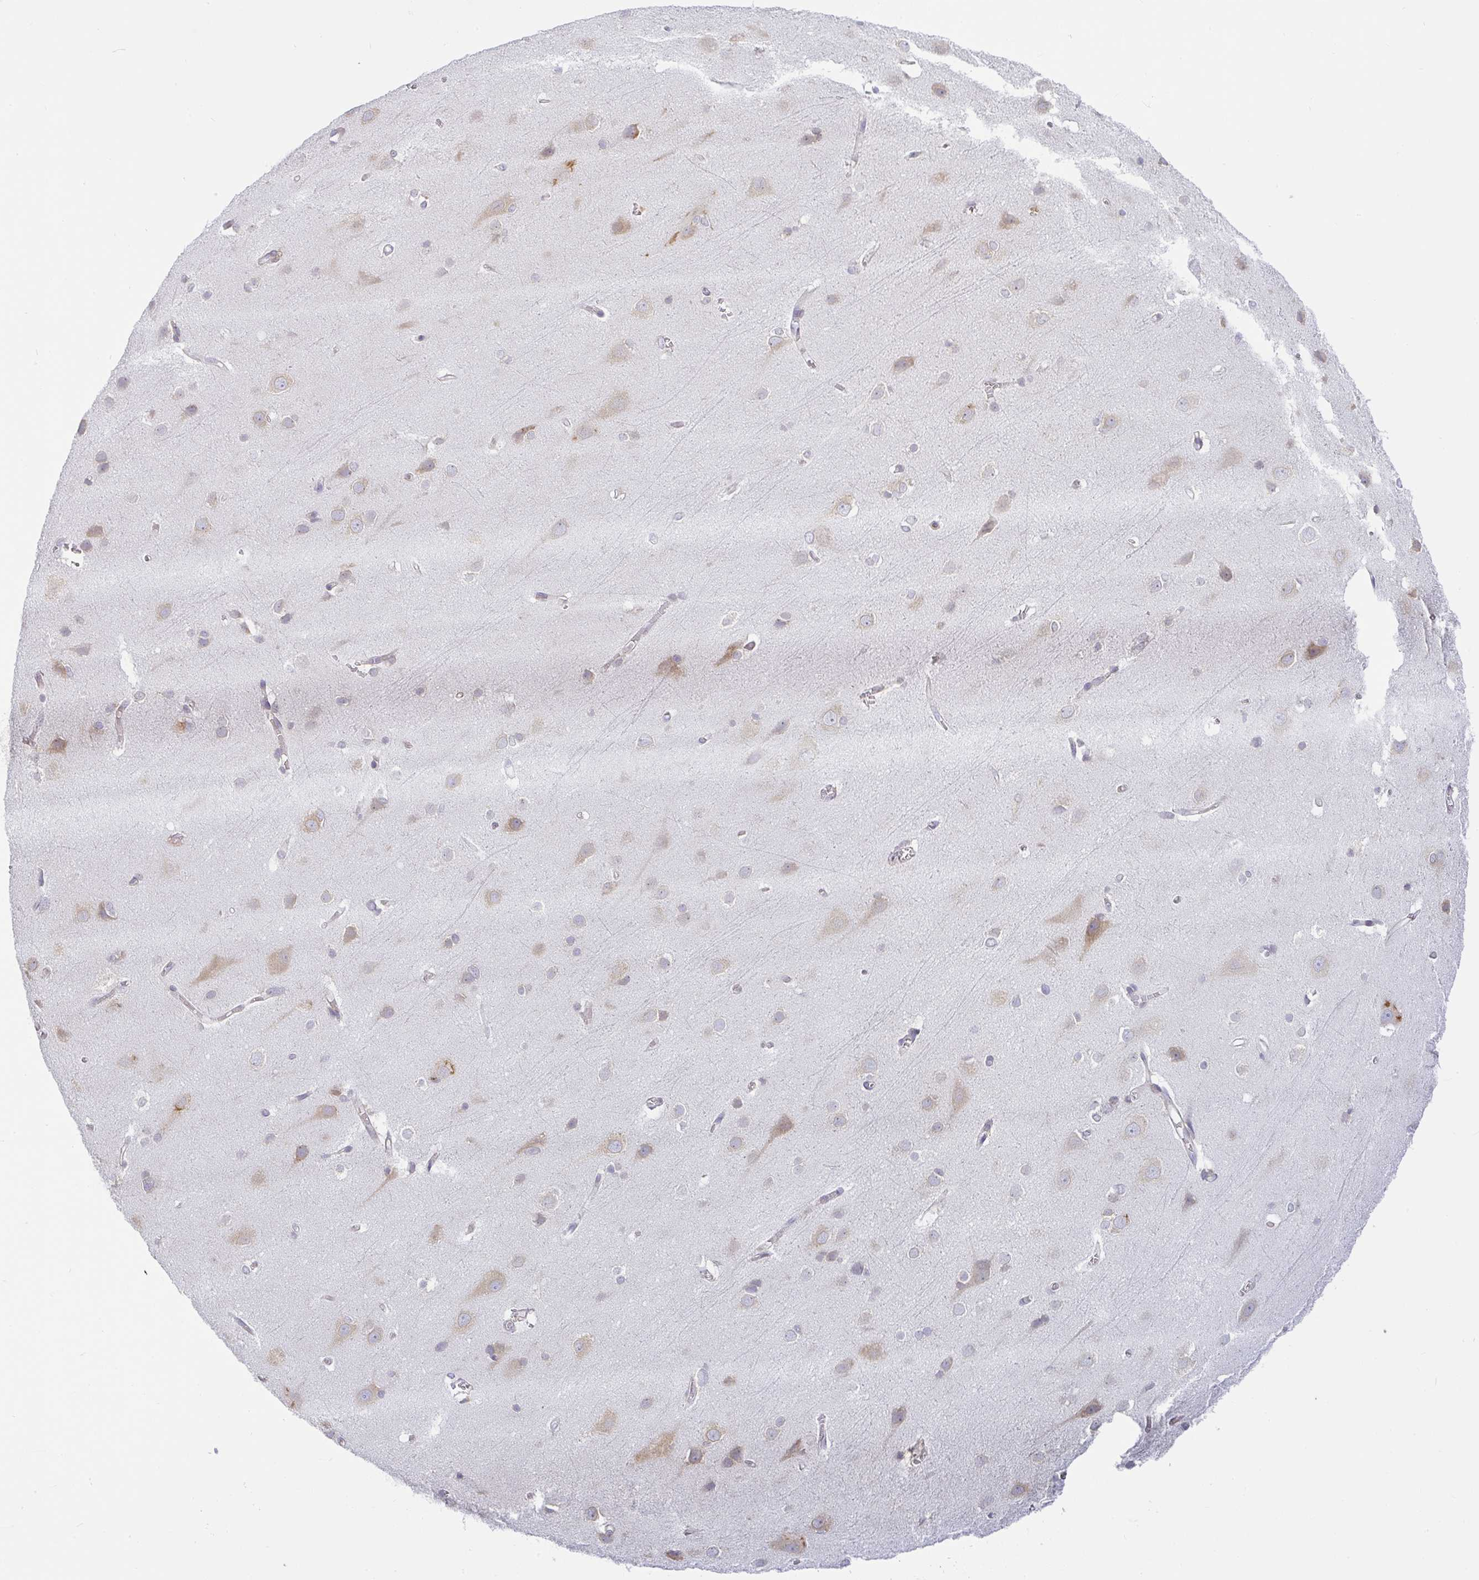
{"staining": {"intensity": "negative", "quantity": "none", "location": "none"}, "tissue": "cerebral cortex", "cell_type": "Endothelial cells", "image_type": "normal", "snomed": [{"axis": "morphology", "description": "Normal tissue, NOS"}, {"axis": "topography", "description": "Cerebral cortex"}], "caption": "This is a image of immunohistochemistry staining of benign cerebral cortex, which shows no positivity in endothelial cells.", "gene": "DERL2", "patient": {"sex": "male", "age": 37}}